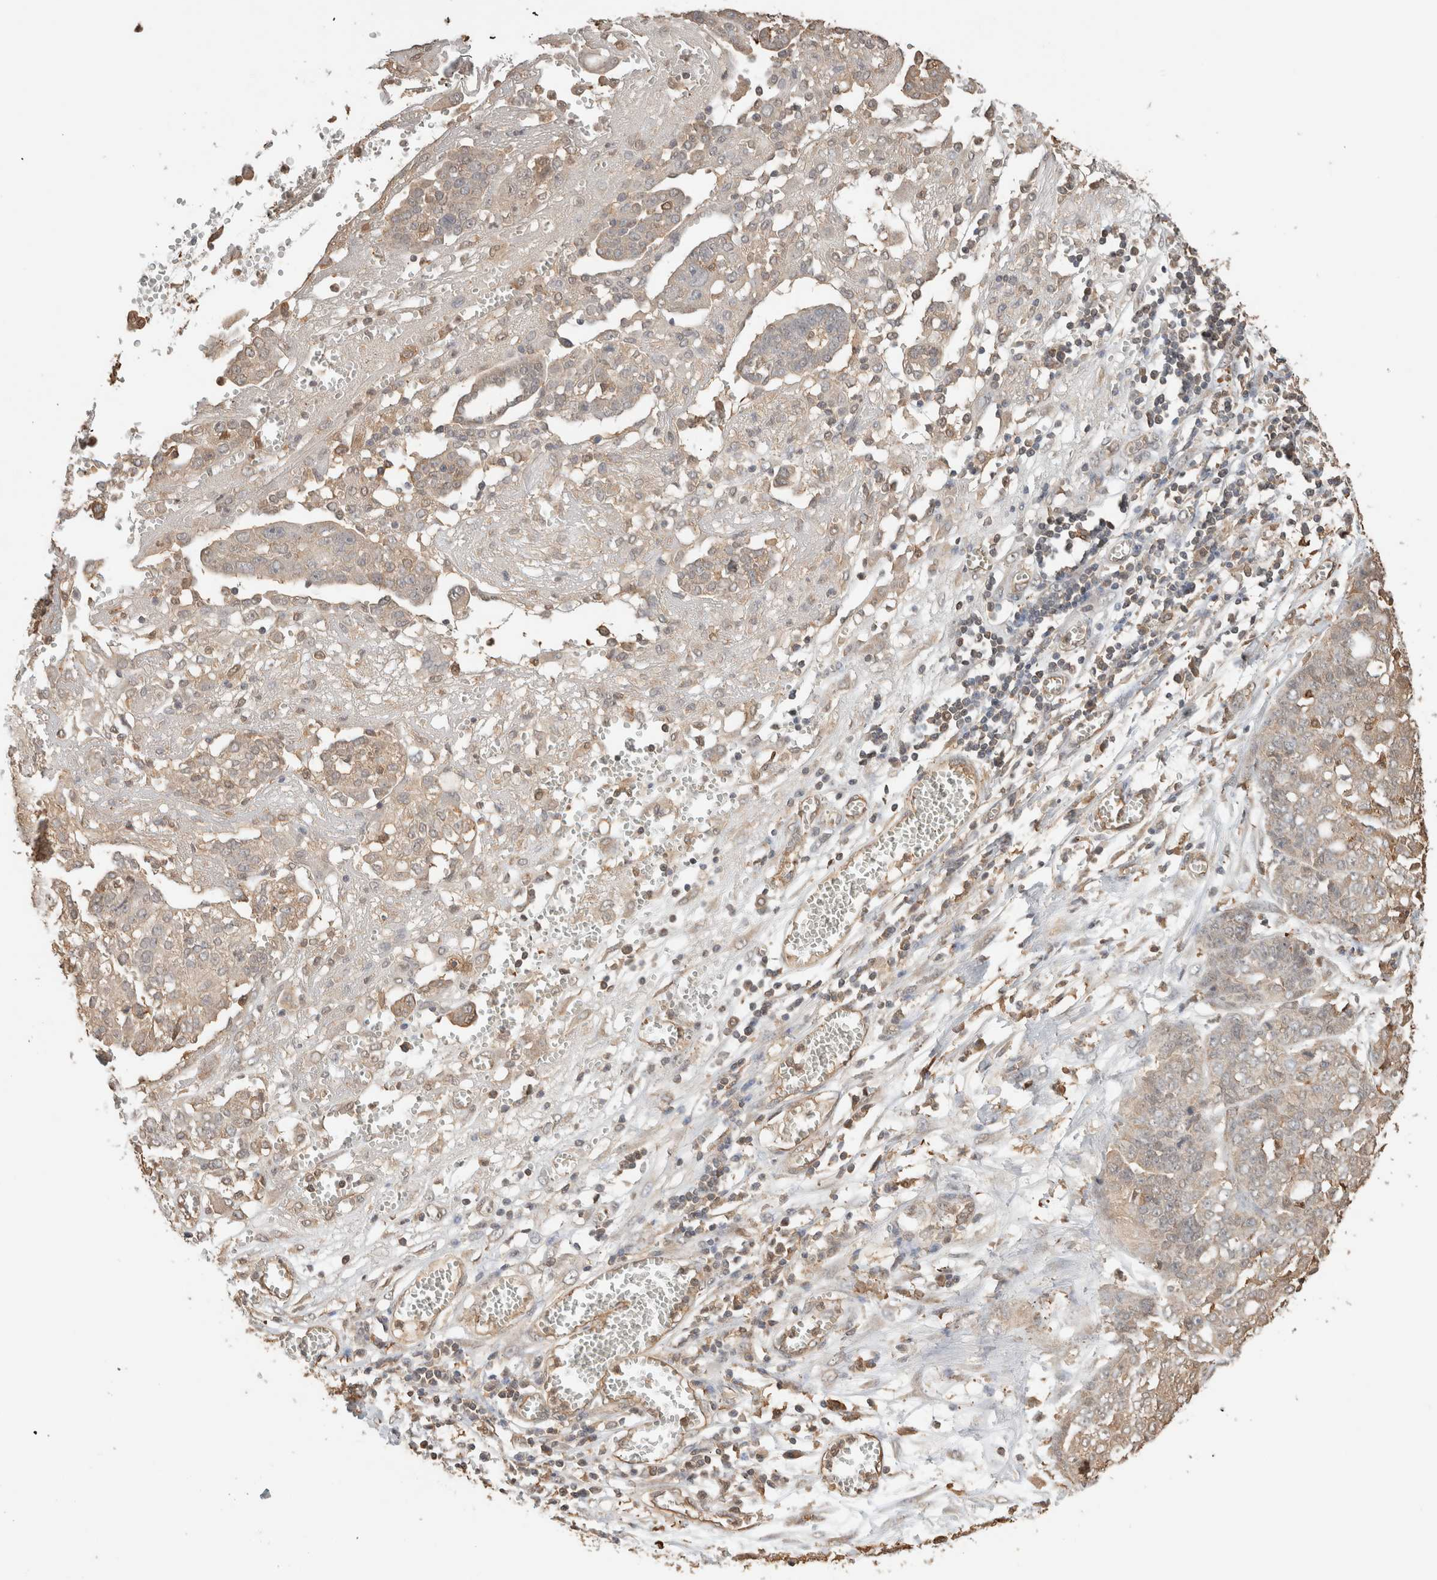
{"staining": {"intensity": "negative", "quantity": "none", "location": "none"}, "tissue": "ovarian cancer", "cell_type": "Tumor cells", "image_type": "cancer", "snomed": [{"axis": "morphology", "description": "Cystadenocarcinoma, serous, NOS"}, {"axis": "topography", "description": "Soft tissue"}, {"axis": "topography", "description": "Ovary"}], "caption": "This histopathology image is of ovarian serous cystadenocarcinoma stained with immunohistochemistry (IHC) to label a protein in brown with the nuclei are counter-stained blue. There is no expression in tumor cells.", "gene": "YWHAH", "patient": {"sex": "female", "age": 57}}